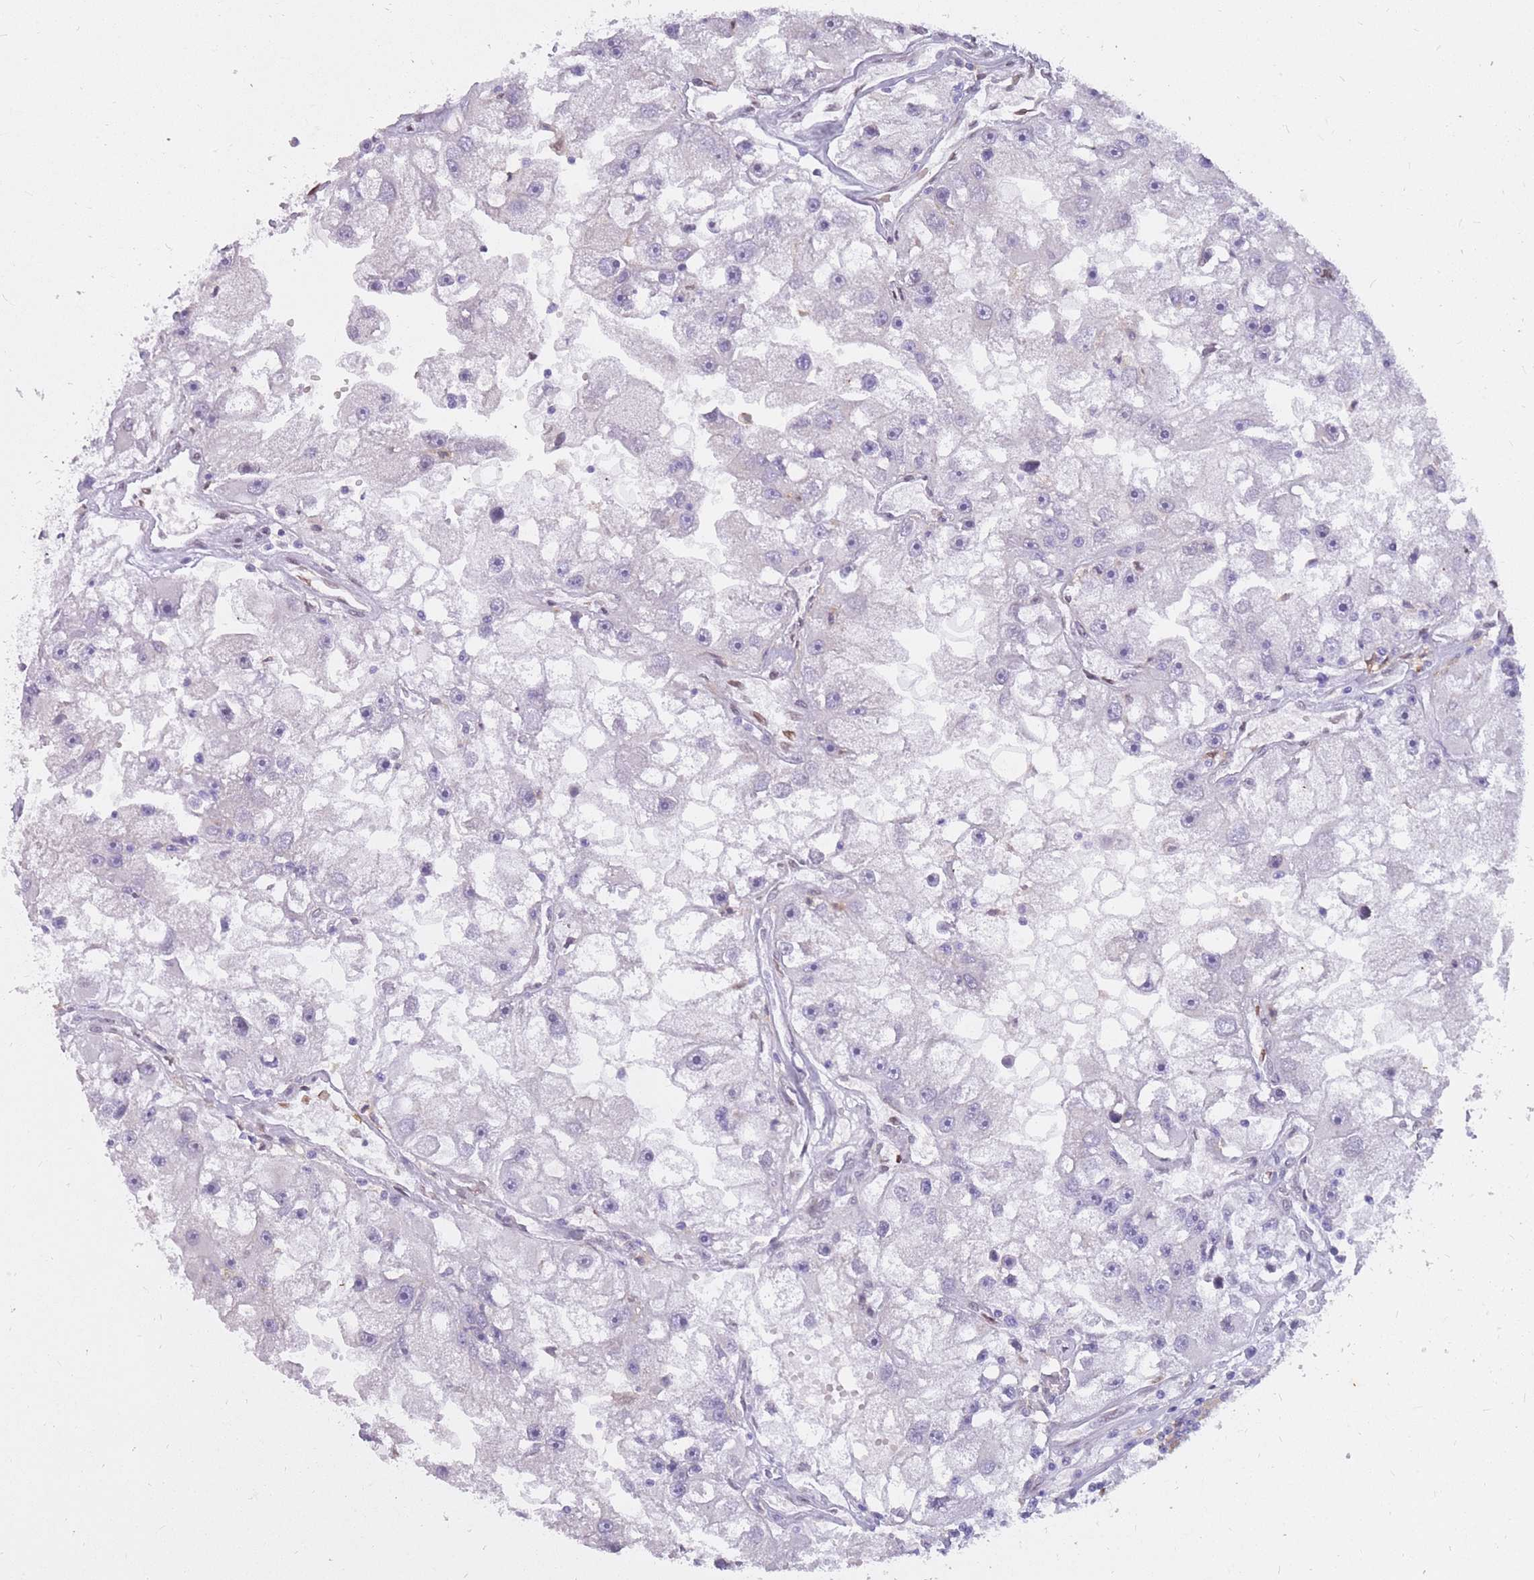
{"staining": {"intensity": "negative", "quantity": "none", "location": "none"}, "tissue": "renal cancer", "cell_type": "Tumor cells", "image_type": "cancer", "snomed": [{"axis": "morphology", "description": "Adenocarcinoma, NOS"}, {"axis": "topography", "description": "Kidney"}], "caption": "Immunohistochemistry (IHC) photomicrograph of human renal cancer (adenocarcinoma) stained for a protein (brown), which shows no staining in tumor cells. (Immunohistochemistry (IHC), brightfield microscopy, high magnification).", "gene": "HOOK2", "patient": {"sex": "male", "age": 63}}